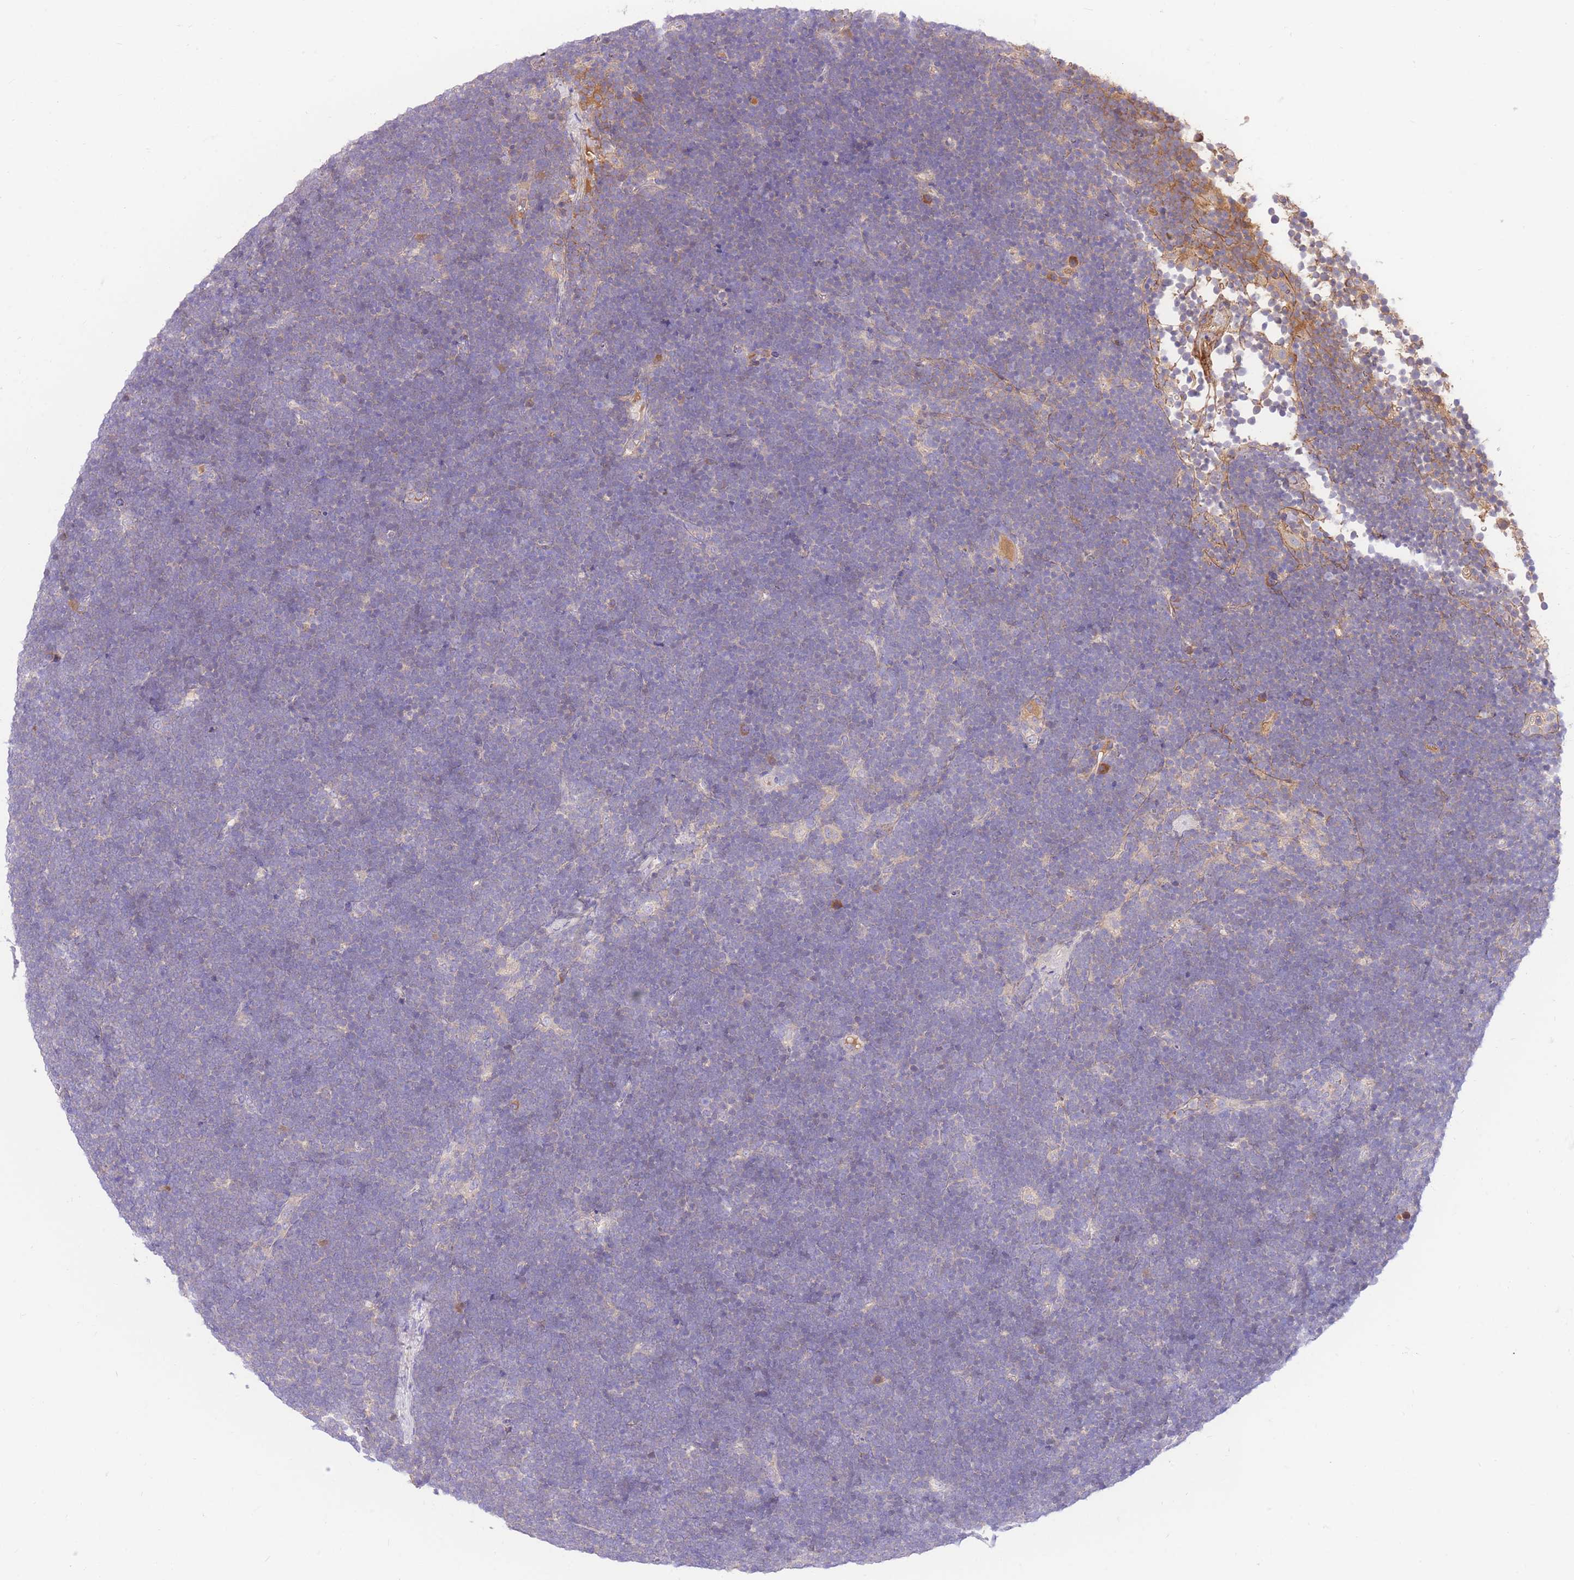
{"staining": {"intensity": "weak", "quantity": "25%-75%", "location": "cytoplasmic/membranous"}, "tissue": "lymphoma", "cell_type": "Tumor cells", "image_type": "cancer", "snomed": [{"axis": "morphology", "description": "Malignant lymphoma, non-Hodgkin's type, High grade"}, {"axis": "topography", "description": "Lymph node"}], "caption": "A micrograph of malignant lymphoma, non-Hodgkin's type (high-grade) stained for a protein exhibits weak cytoplasmic/membranous brown staining in tumor cells.", "gene": "LIPH", "patient": {"sex": "male", "age": 13}}